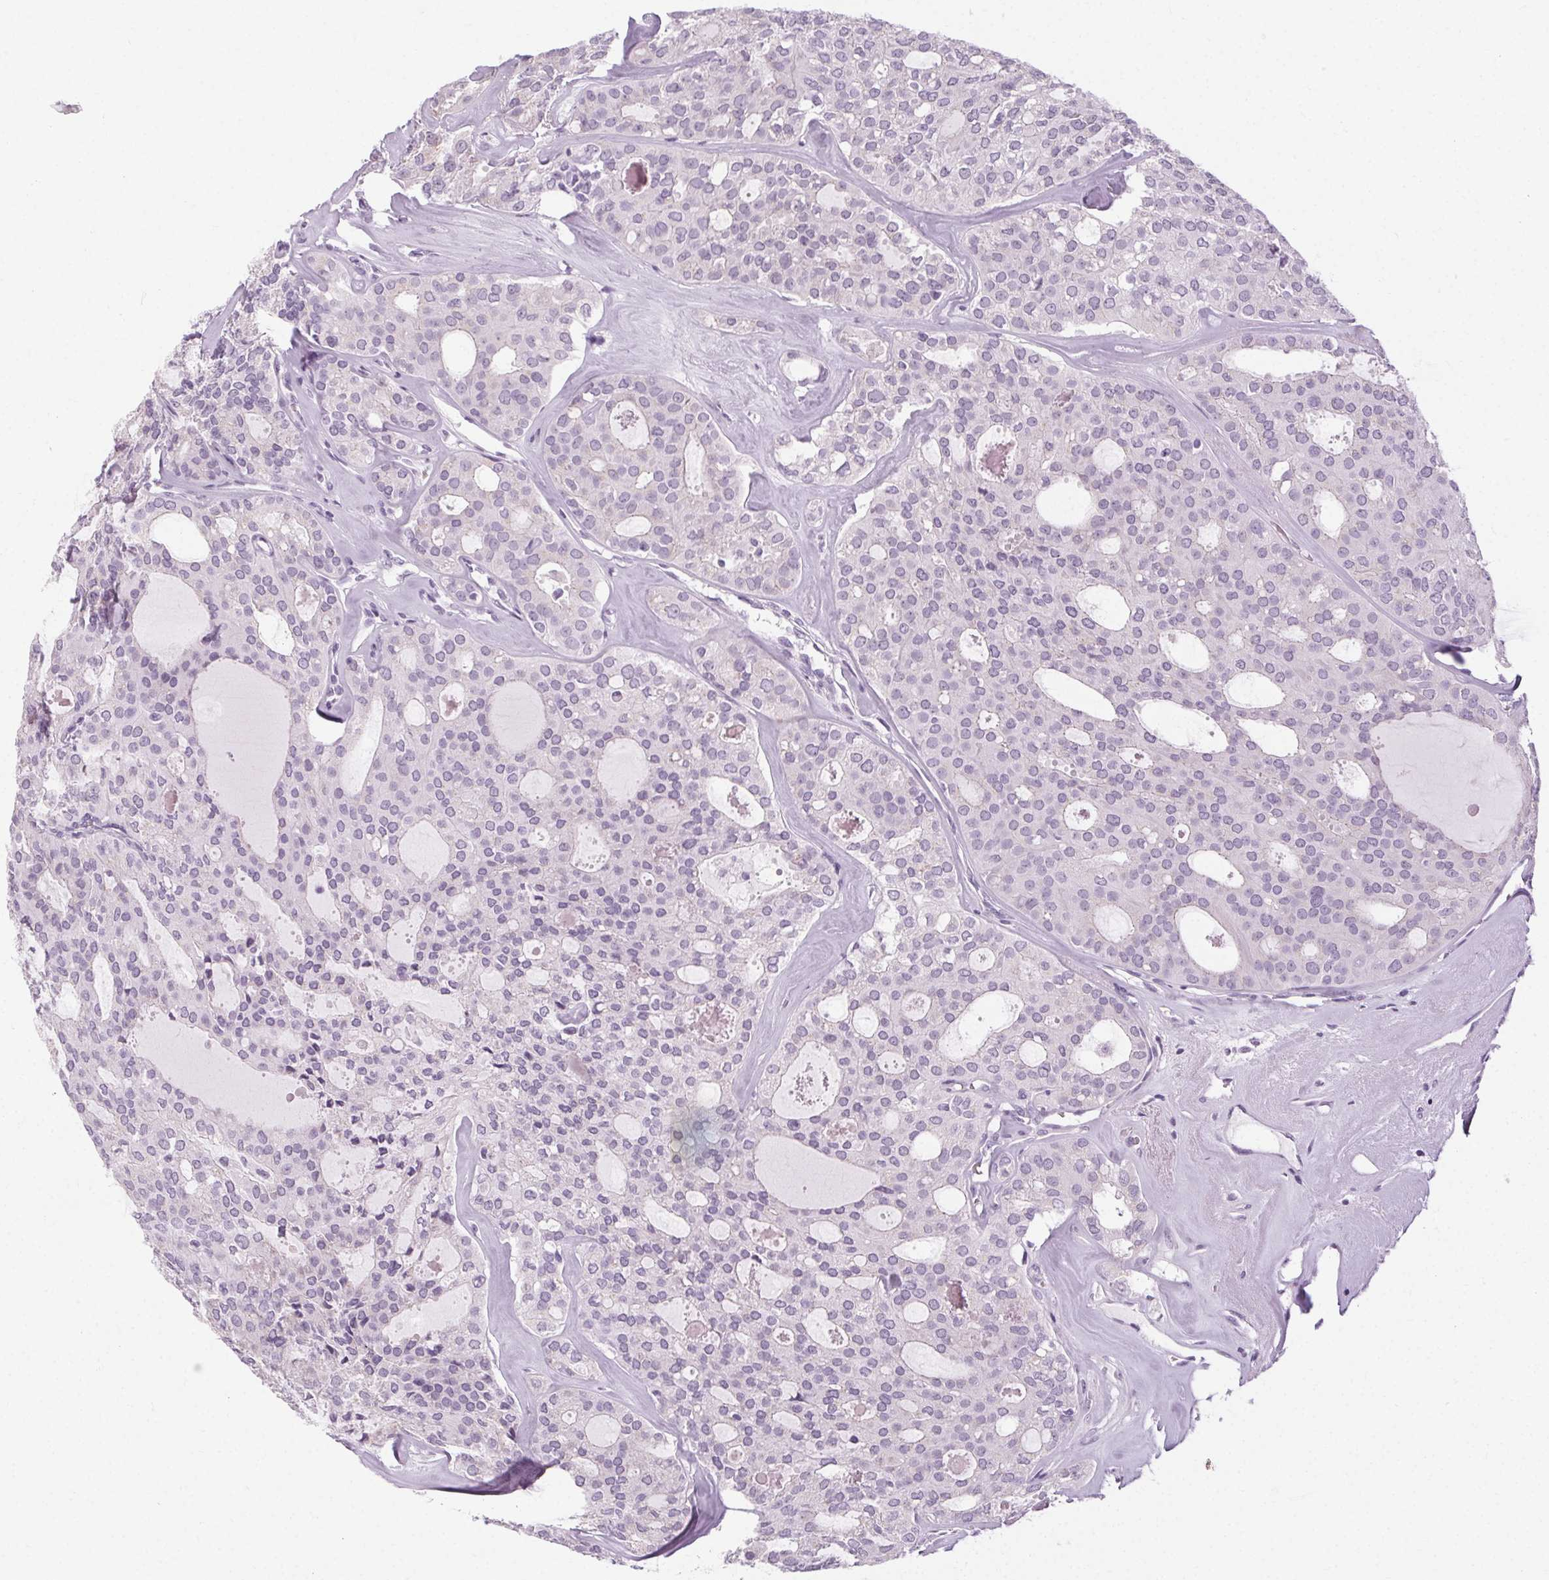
{"staining": {"intensity": "negative", "quantity": "none", "location": "none"}, "tissue": "thyroid cancer", "cell_type": "Tumor cells", "image_type": "cancer", "snomed": [{"axis": "morphology", "description": "Follicular adenoma carcinoma, NOS"}, {"axis": "topography", "description": "Thyroid gland"}], "caption": "Immunohistochemistry (IHC) histopathology image of neoplastic tissue: thyroid cancer stained with DAB shows no significant protein positivity in tumor cells.", "gene": "POMC", "patient": {"sex": "male", "age": 75}}